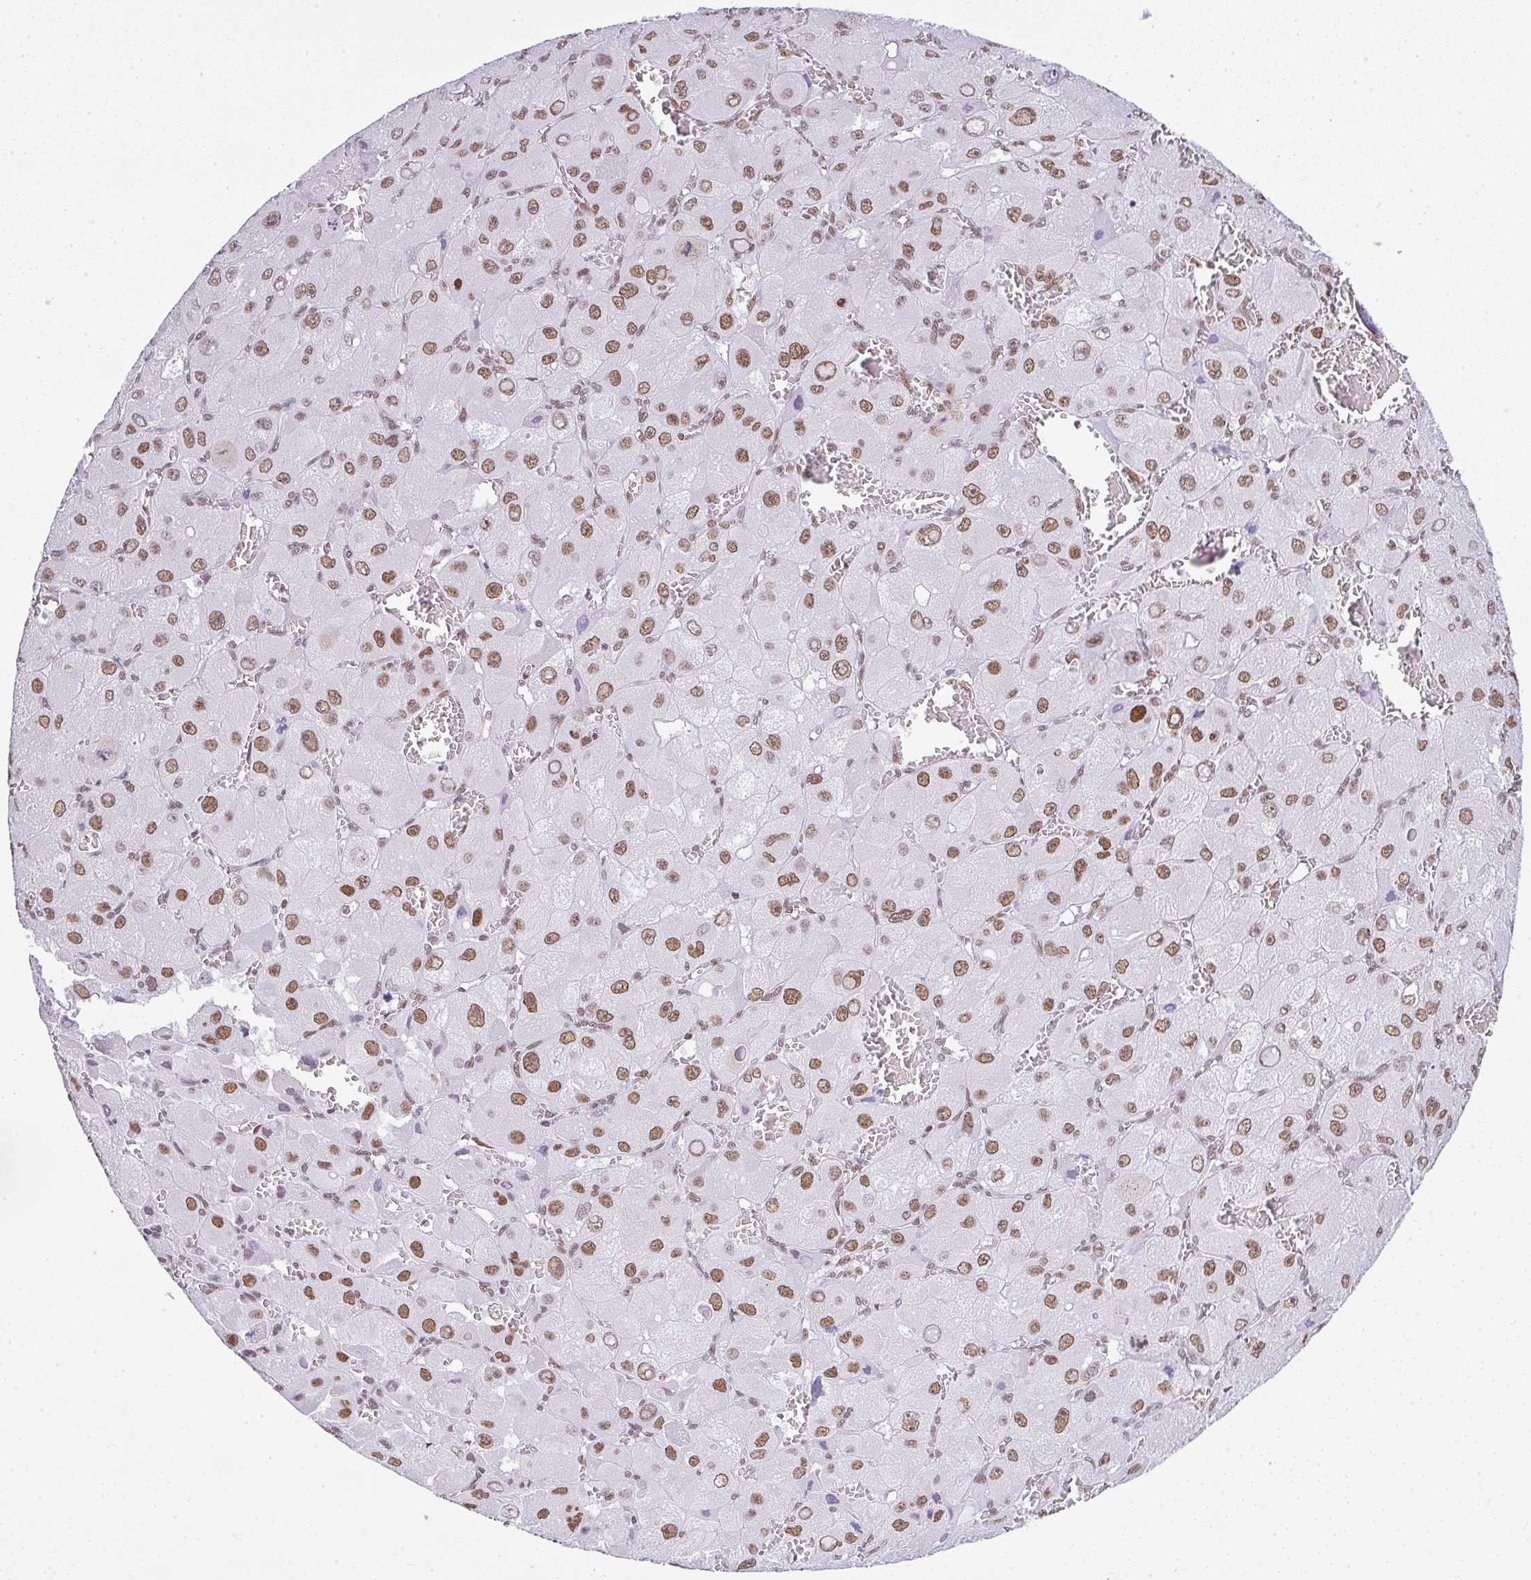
{"staining": {"intensity": "moderate", "quantity": ">75%", "location": "nuclear"}, "tissue": "liver cancer", "cell_type": "Tumor cells", "image_type": "cancer", "snomed": [{"axis": "morphology", "description": "Carcinoma, Hepatocellular, NOS"}, {"axis": "topography", "description": "Liver"}], "caption": "Moderate nuclear positivity is appreciated in about >75% of tumor cells in liver cancer. (brown staining indicates protein expression, while blue staining denotes nuclei).", "gene": "DDX52", "patient": {"sex": "male", "age": 27}}